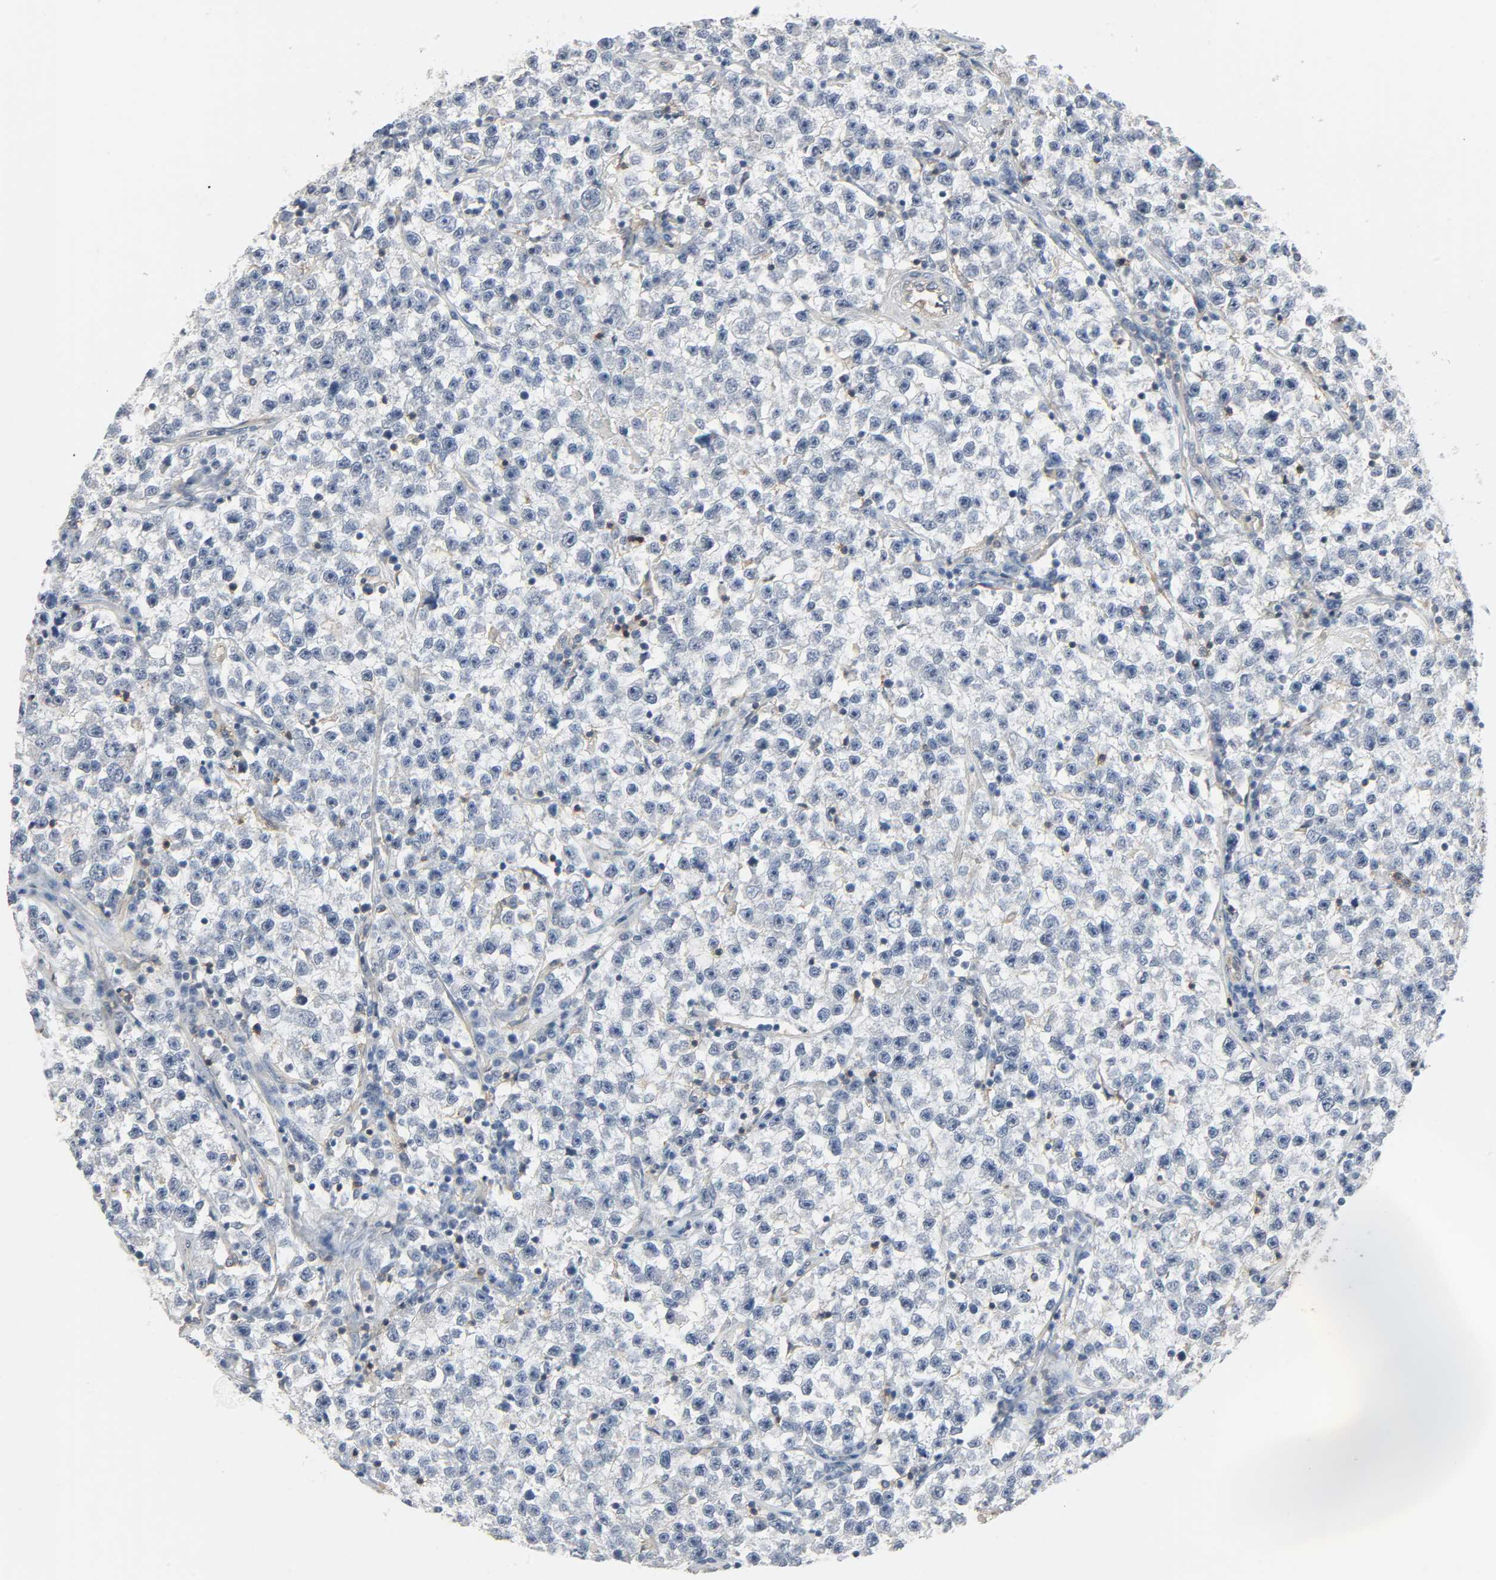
{"staining": {"intensity": "negative", "quantity": "none", "location": "none"}, "tissue": "testis cancer", "cell_type": "Tumor cells", "image_type": "cancer", "snomed": [{"axis": "morphology", "description": "Seminoma, NOS"}, {"axis": "topography", "description": "Testis"}], "caption": "Testis cancer (seminoma) was stained to show a protein in brown. There is no significant staining in tumor cells.", "gene": "CD4", "patient": {"sex": "male", "age": 22}}